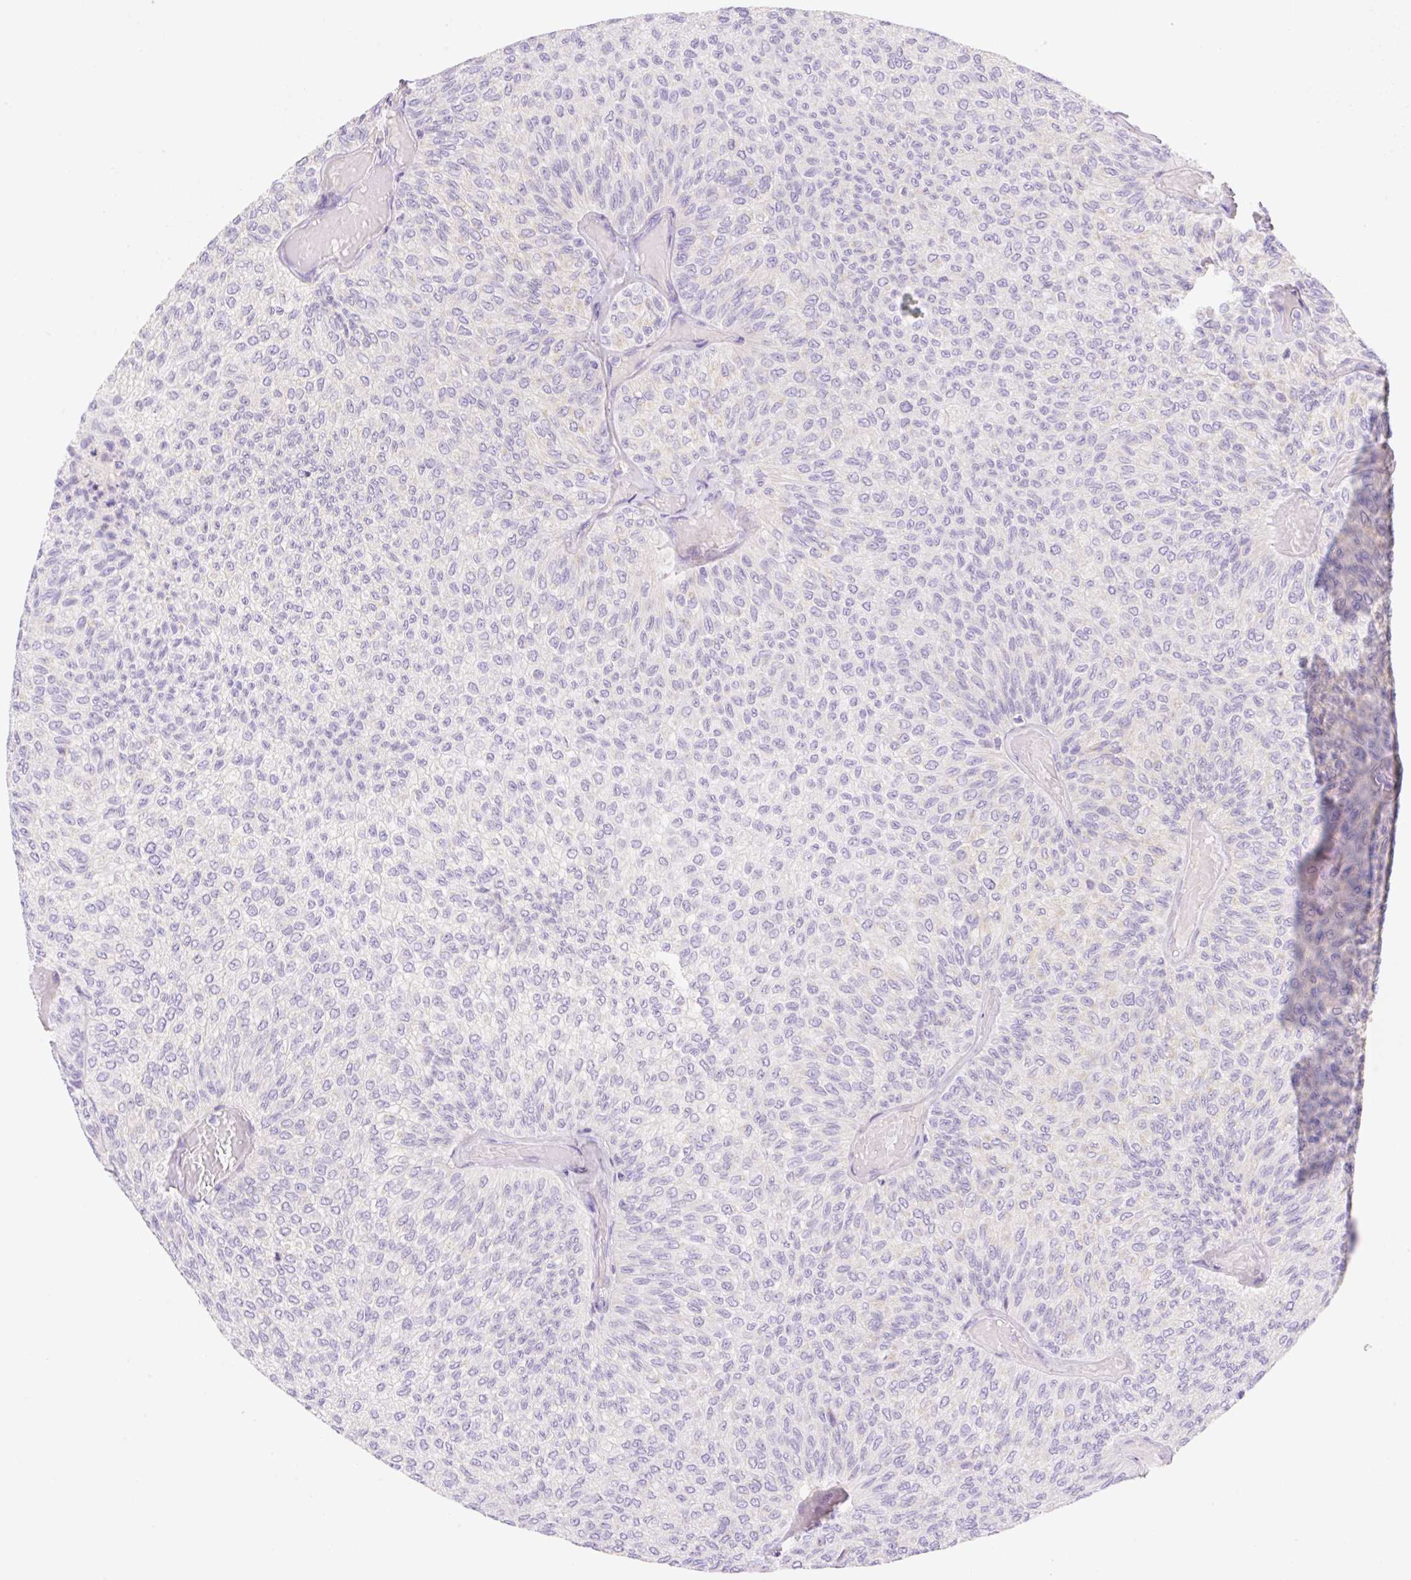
{"staining": {"intensity": "negative", "quantity": "none", "location": "none"}, "tissue": "urothelial cancer", "cell_type": "Tumor cells", "image_type": "cancer", "snomed": [{"axis": "morphology", "description": "Urothelial carcinoma, Low grade"}, {"axis": "topography", "description": "Urinary bladder"}], "caption": "Urothelial cancer stained for a protein using IHC reveals no positivity tumor cells.", "gene": "DENND5A", "patient": {"sex": "male", "age": 78}}